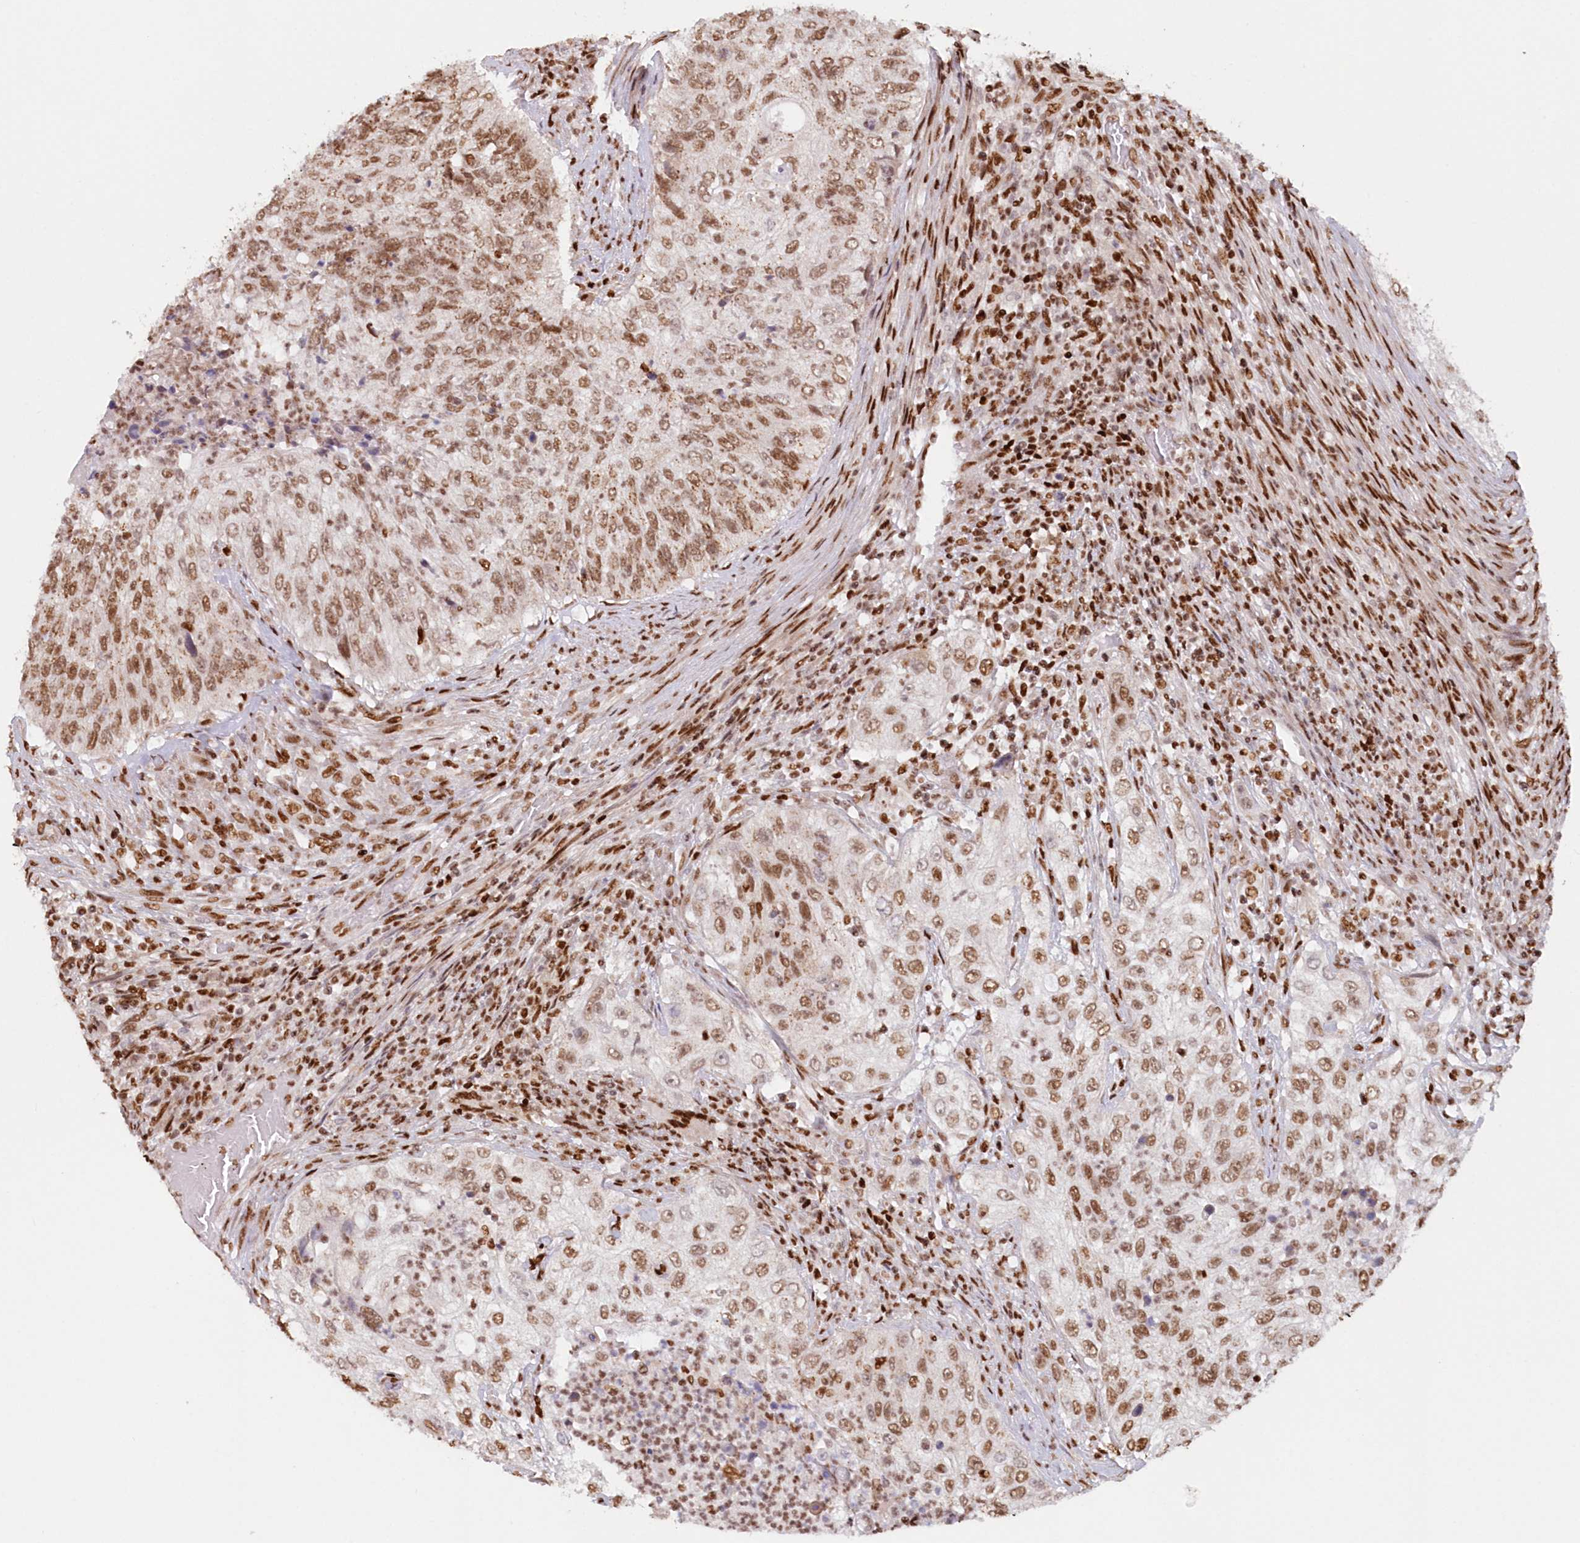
{"staining": {"intensity": "moderate", "quantity": ">75%", "location": "nuclear"}, "tissue": "urothelial cancer", "cell_type": "Tumor cells", "image_type": "cancer", "snomed": [{"axis": "morphology", "description": "Urothelial carcinoma, High grade"}, {"axis": "topography", "description": "Urinary bladder"}], "caption": "An image of high-grade urothelial carcinoma stained for a protein demonstrates moderate nuclear brown staining in tumor cells.", "gene": "POLR2B", "patient": {"sex": "female", "age": 60}}